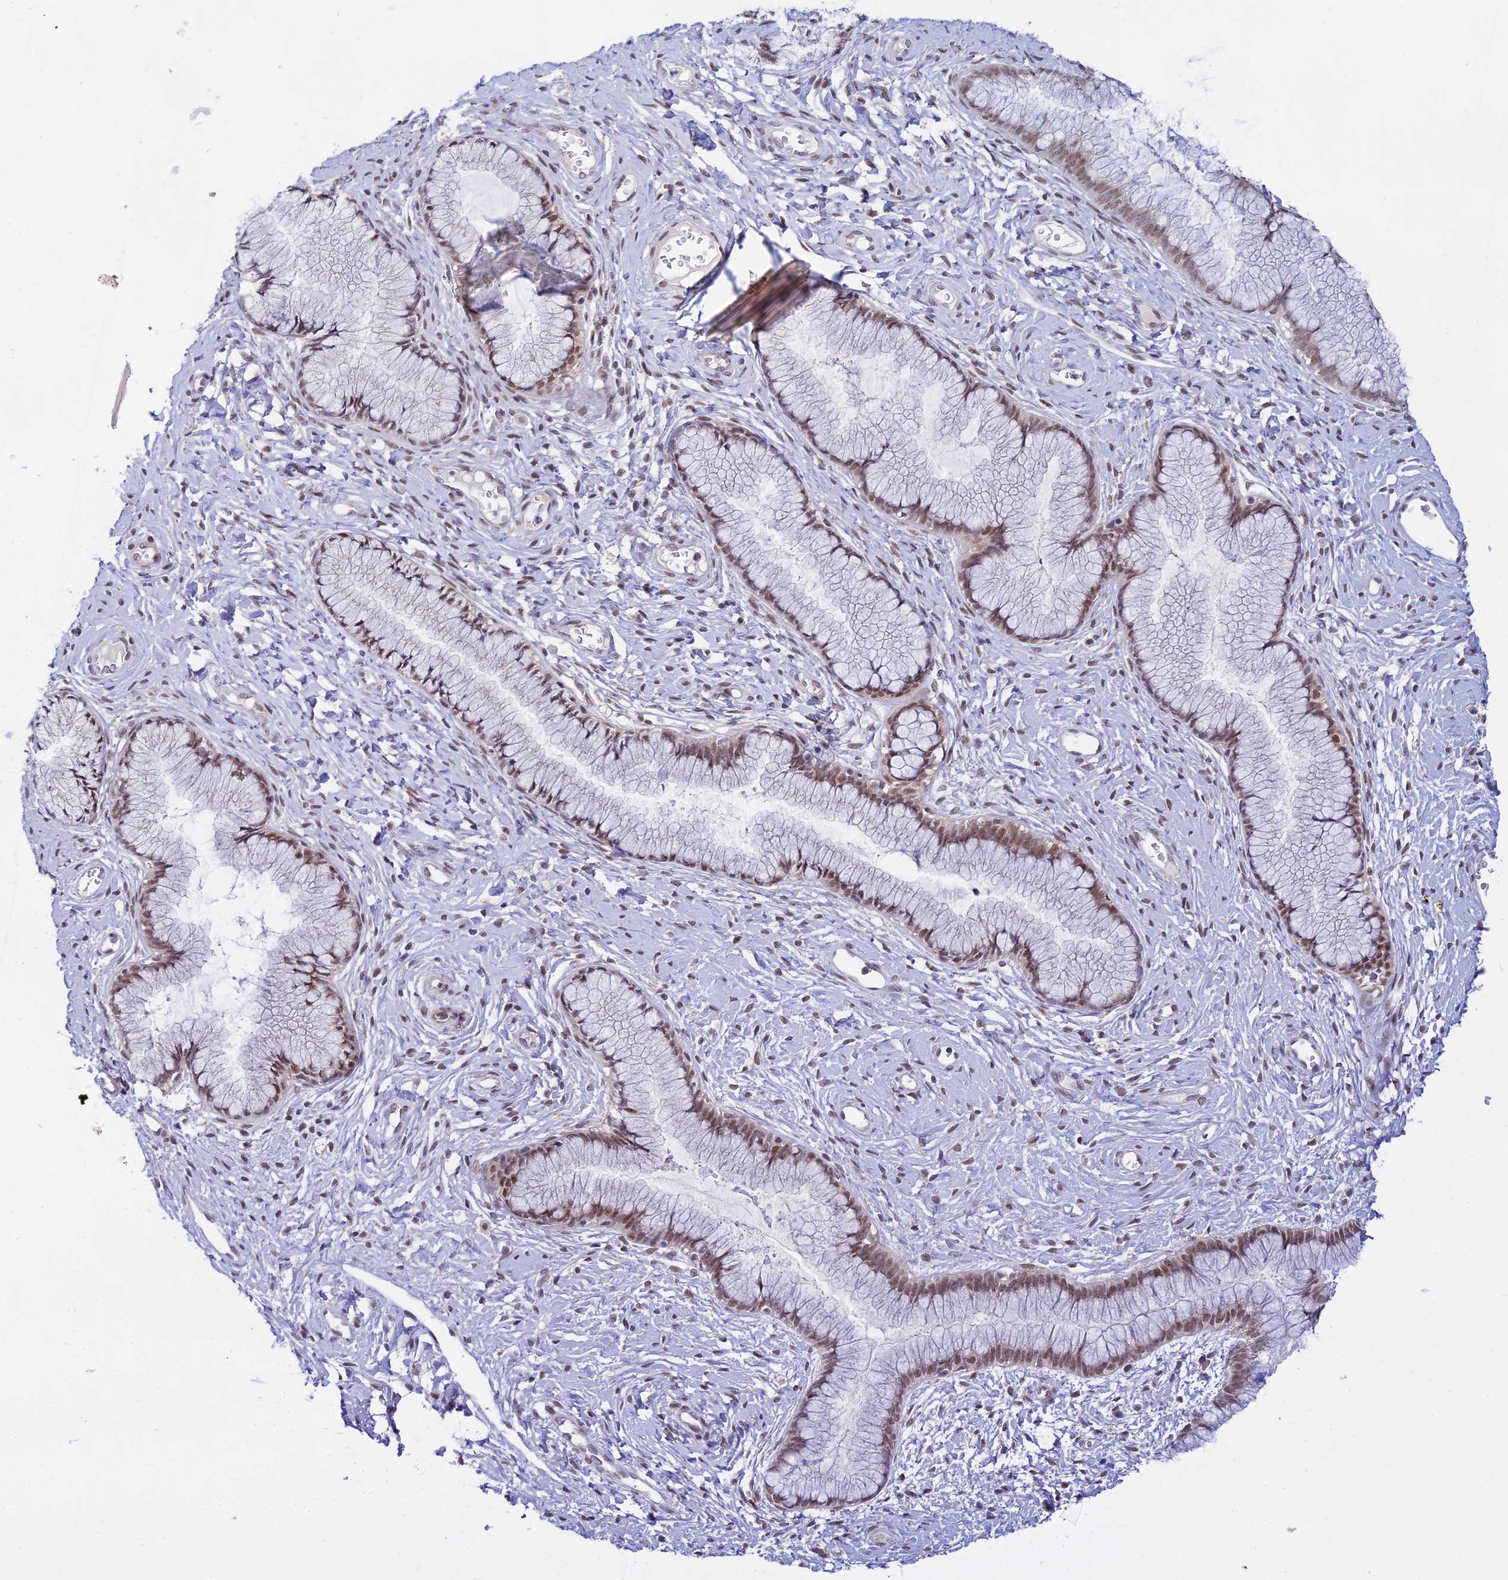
{"staining": {"intensity": "moderate", "quantity": ">75%", "location": "nuclear"}, "tissue": "cervix", "cell_type": "Glandular cells", "image_type": "normal", "snomed": [{"axis": "morphology", "description": "Normal tissue, NOS"}, {"axis": "topography", "description": "Cervix"}], "caption": "Protein staining of benign cervix reveals moderate nuclear expression in about >75% of glandular cells. The staining was performed using DAB (3,3'-diaminobenzidine), with brown indicating positive protein expression. Nuclei are stained blue with hematoxylin.", "gene": "C2orf49", "patient": {"sex": "female", "age": 42}}